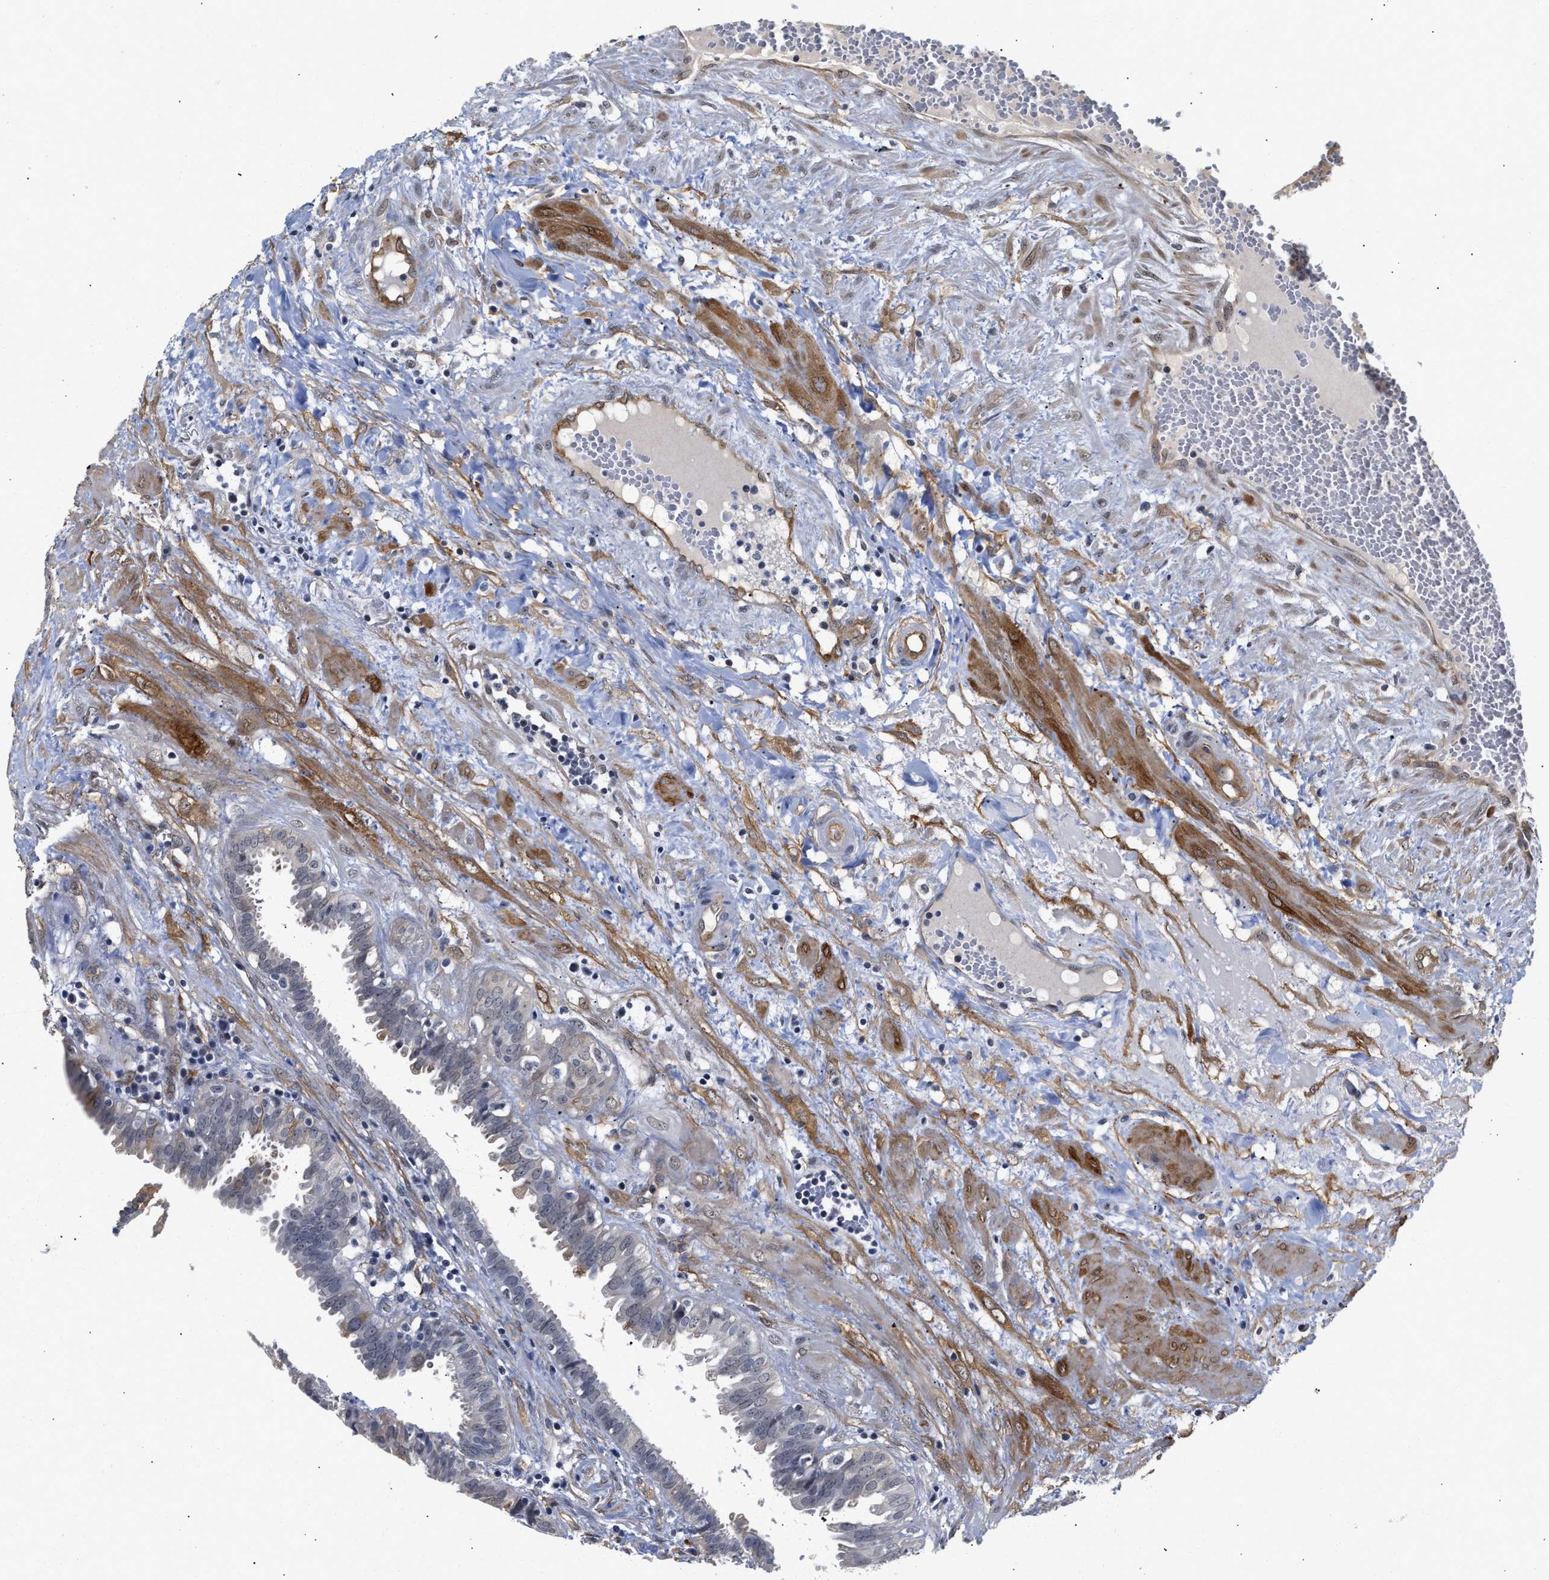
{"staining": {"intensity": "negative", "quantity": "none", "location": "none"}, "tissue": "seminal vesicle", "cell_type": "Glandular cells", "image_type": "normal", "snomed": [{"axis": "morphology", "description": "Normal tissue, NOS"}, {"axis": "morphology", "description": "Adenocarcinoma, High grade"}, {"axis": "topography", "description": "Prostate"}, {"axis": "topography", "description": "Seminal veicle"}], "caption": "Immunohistochemical staining of benign seminal vesicle demonstrates no significant positivity in glandular cells. (Immunohistochemistry (ihc), brightfield microscopy, high magnification).", "gene": "AHNAK2", "patient": {"sex": "male", "age": 55}}